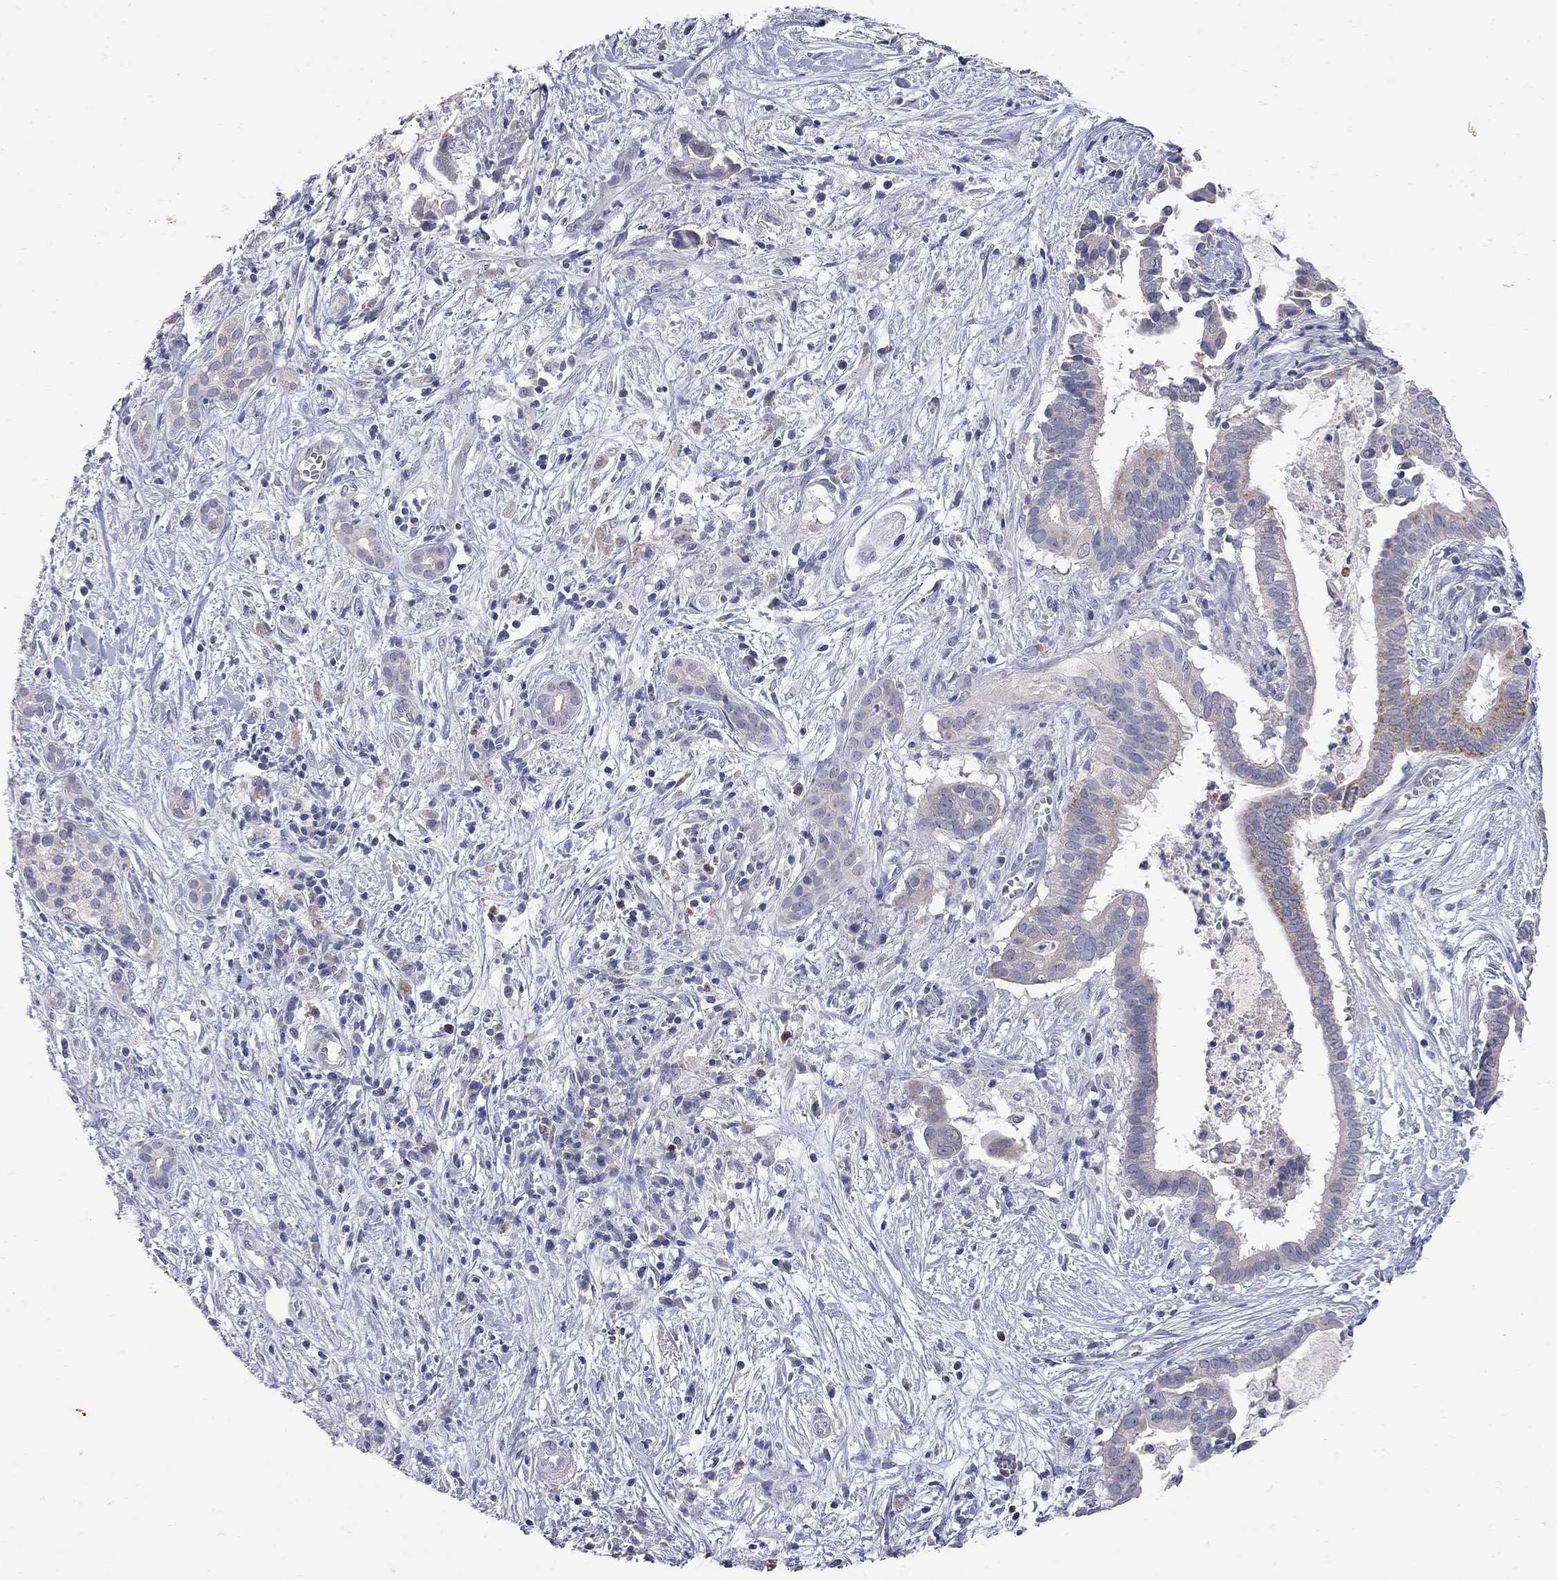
{"staining": {"intensity": "moderate", "quantity": "<25%", "location": "cytoplasmic/membranous"}, "tissue": "pancreatic cancer", "cell_type": "Tumor cells", "image_type": "cancer", "snomed": [{"axis": "morphology", "description": "Adenocarcinoma, NOS"}, {"axis": "topography", "description": "Pancreas"}], "caption": "Immunohistochemical staining of pancreatic cancer exhibits low levels of moderate cytoplasmic/membranous staining in about <25% of tumor cells.", "gene": "NOS2", "patient": {"sex": "male", "age": 61}}